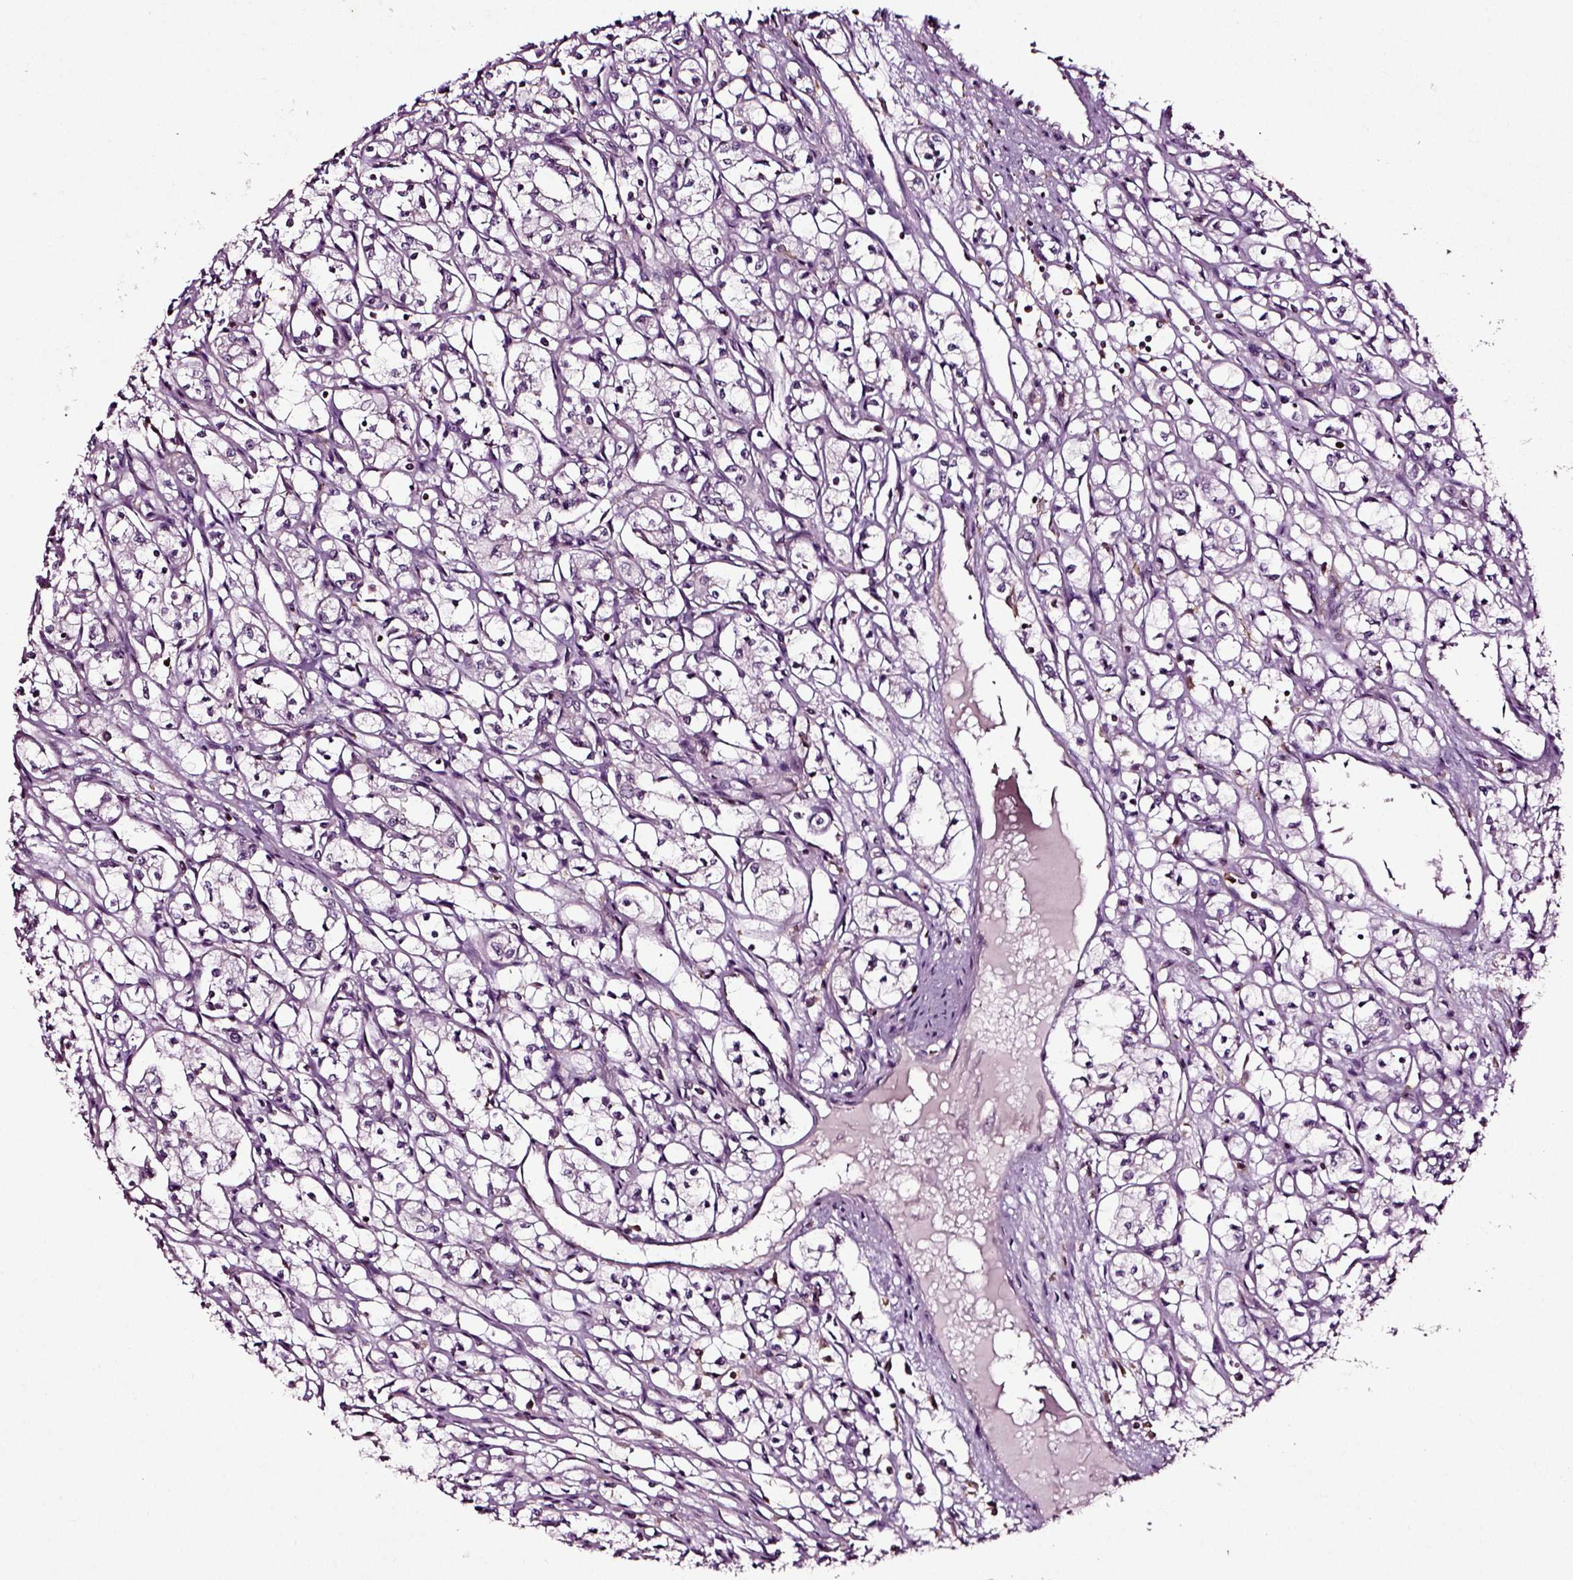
{"staining": {"intensity": "negative", "quantity": "none", "location": "none"}, "tissue": "renal cancer", "cell_type": "Tumor cells", "image_type": "cancer", "snomed": [{"axis": "morphology", "description": "Adenocarcinoma, NOS"}, {"axis": "topography", "description": "Kidney"}], "caption": "Immunohistochemistry histopathology image of renal cancer stained for a protein (brown), which shows no staining in tumor cells.", "gene": "RHOF", "patient": {"sex": "male", "age": 56}}